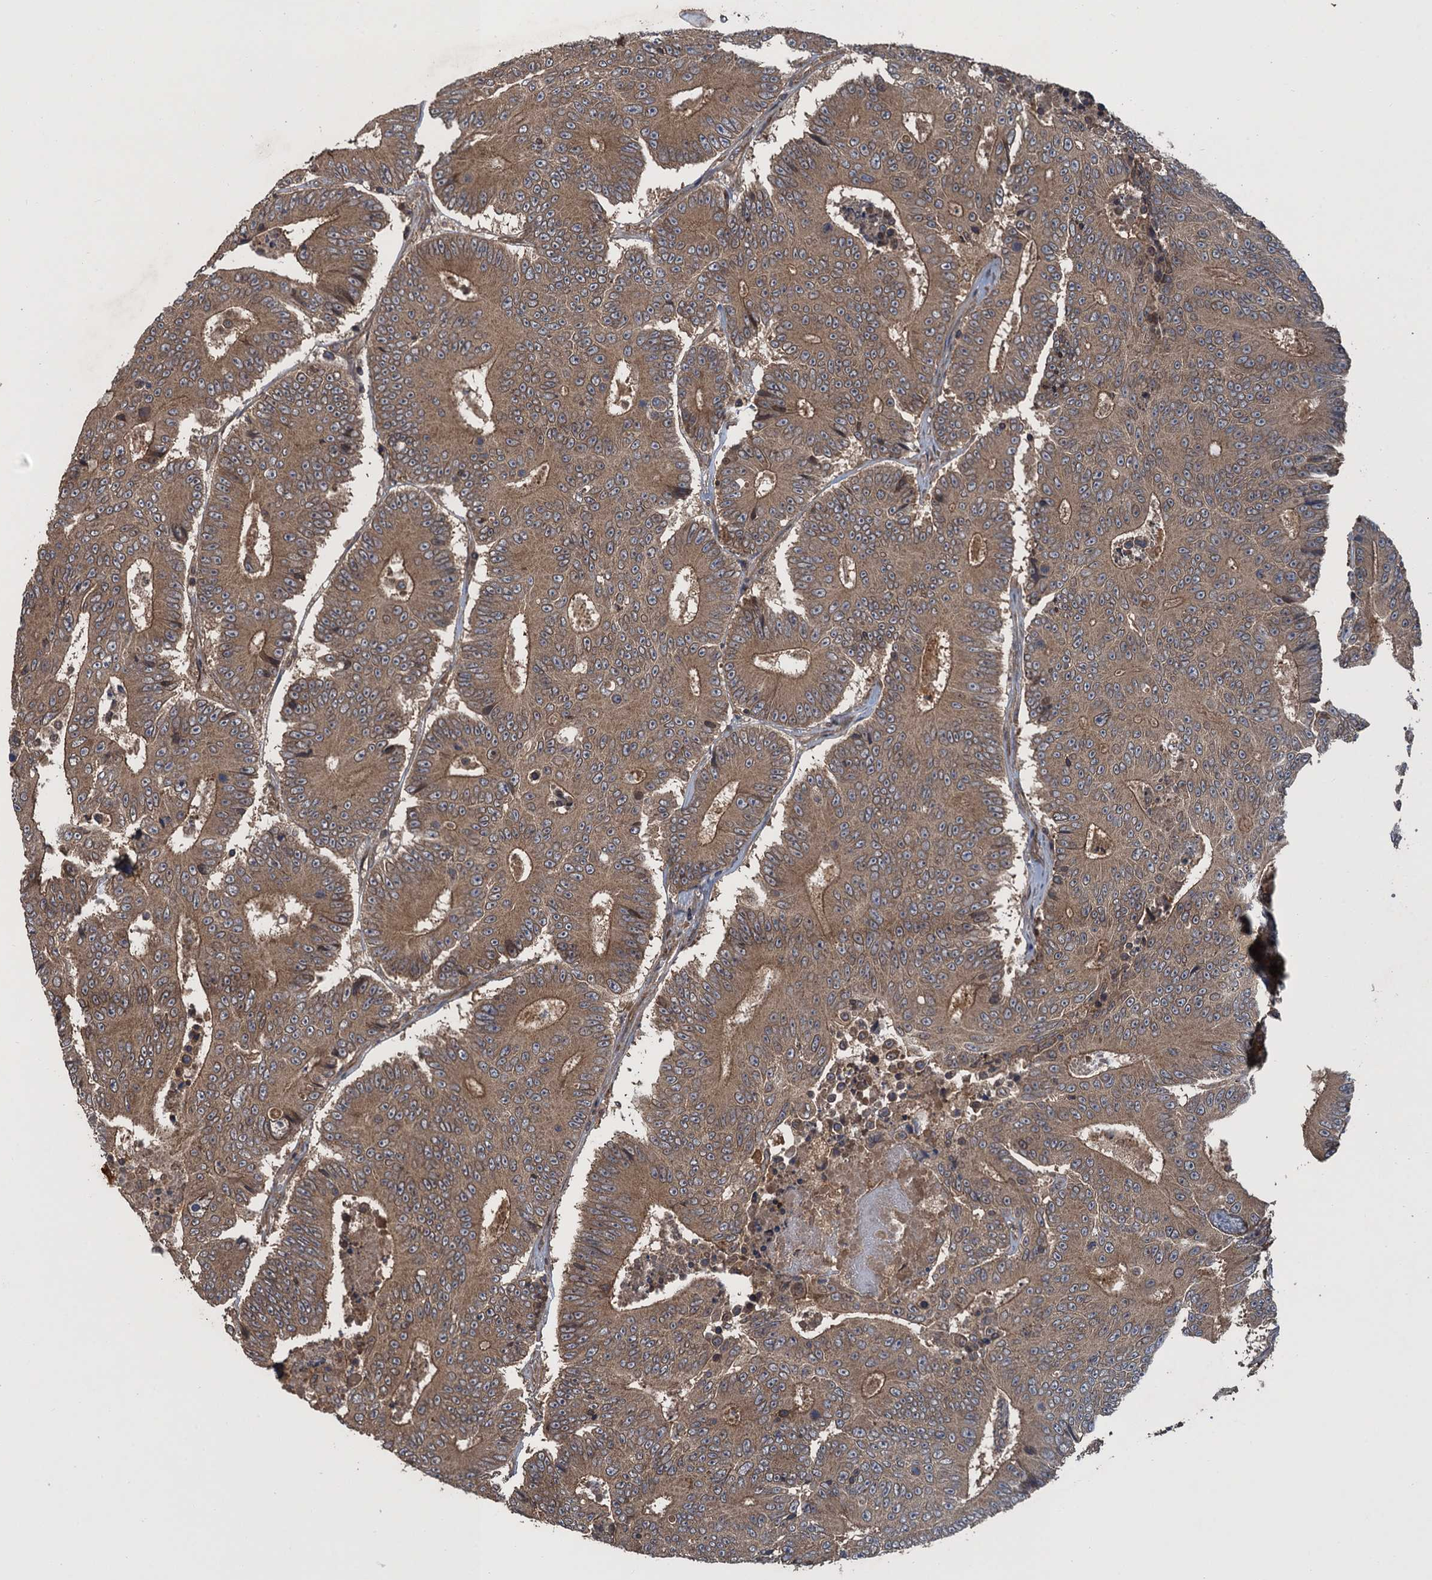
{"staining": {"intensity": "moderate", "quantity": ">75%", "location": "cytoplasmic/membranous,nuclear"}, "tissue": "colorectal cancer", "cell_type": "Tumor cells", "image_type": "cancer", "snomed": [{"axis": "morphology", "description": "Adenocarcinoma, NOS"}, {"axis": "topography", "description": "Colon"}], "caption": "Immunohistochemistry (IHC) of human colorectal adenocarcinoma demonstrates medium levels of moderate cytoplasmic/membranous and nuclear staining in about >75% of tumor cells.", "gene": "GLE1", "patient": {"sex": "male", "age": 83}}